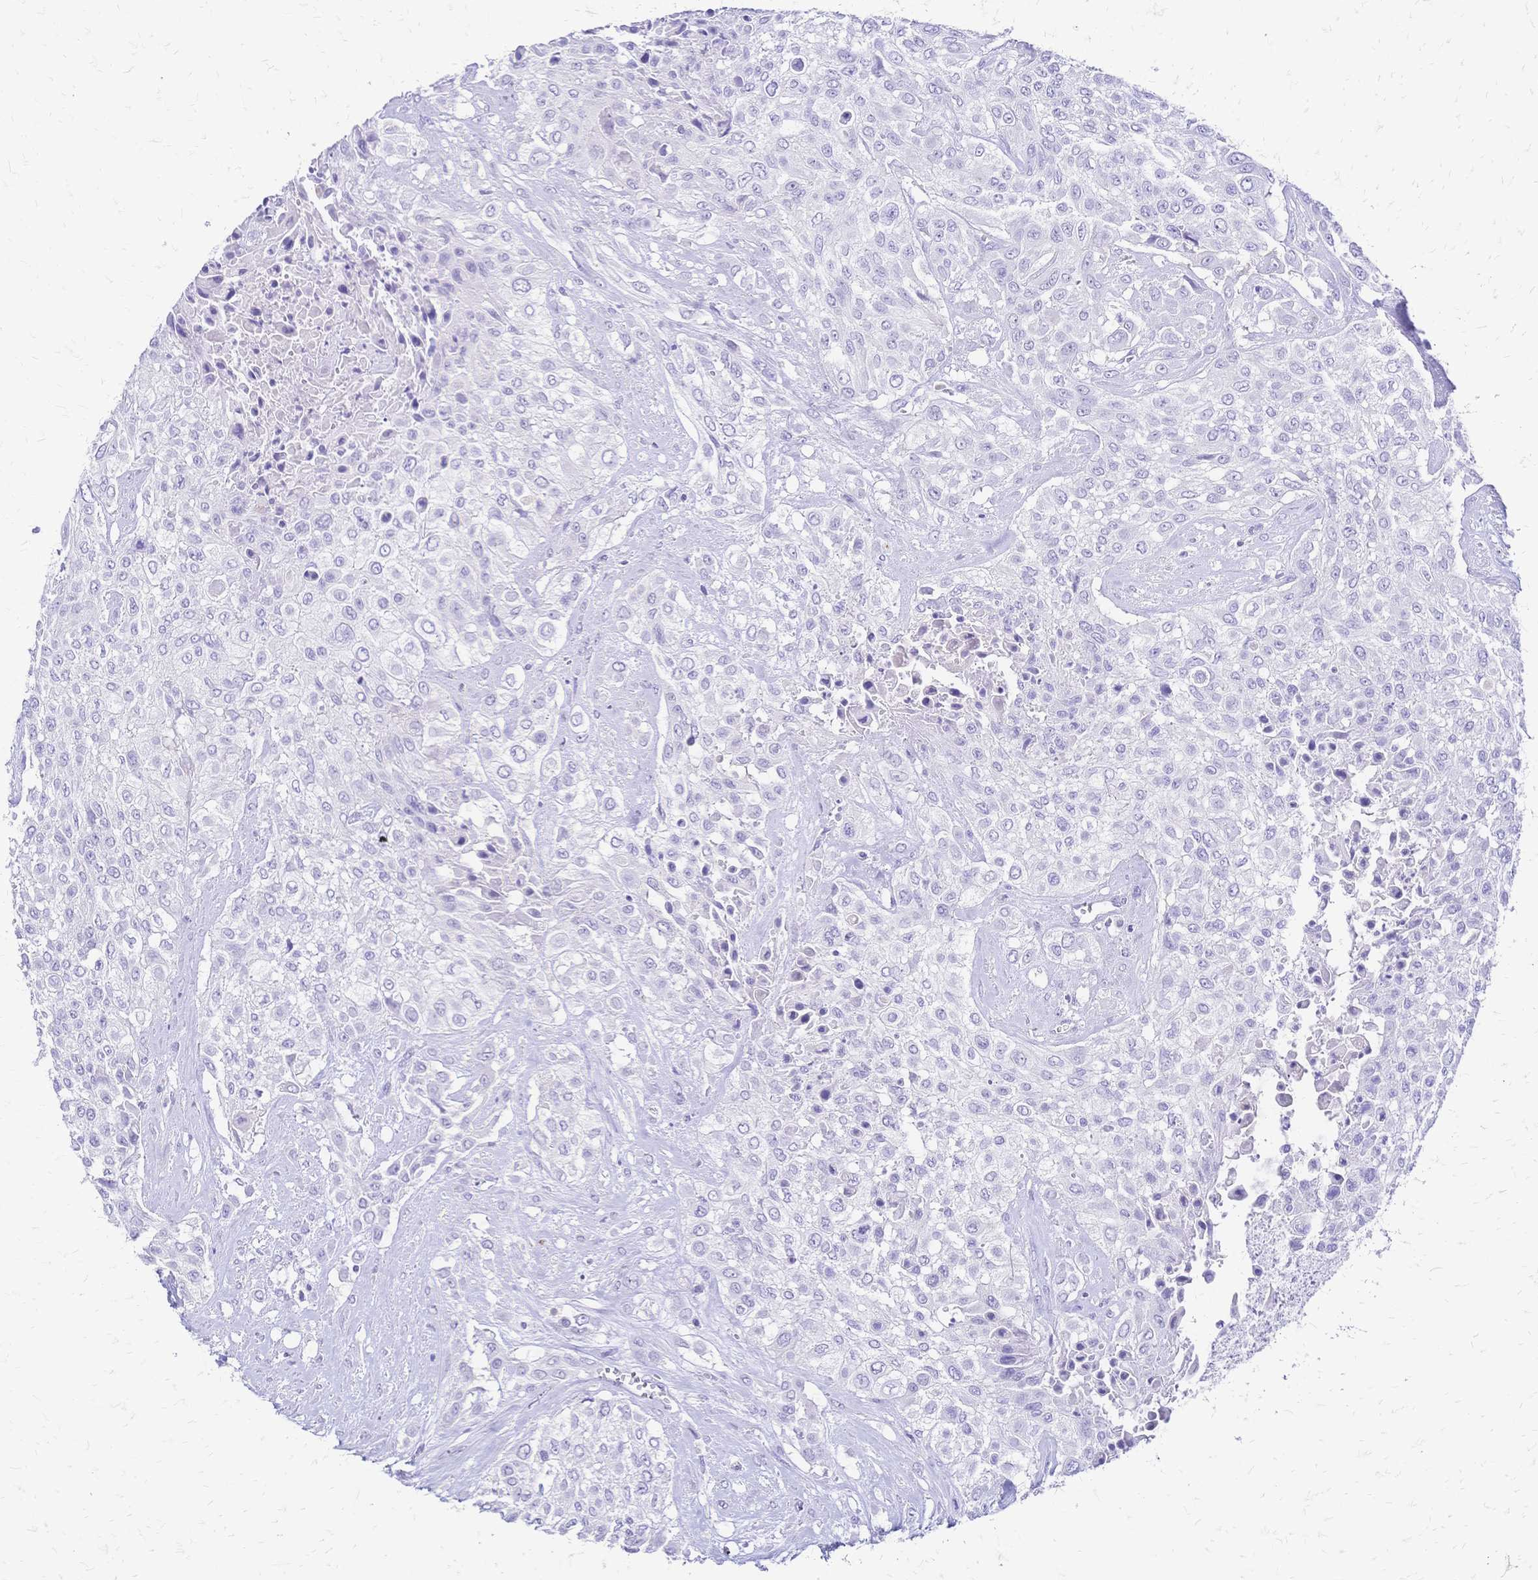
{"staining": {"intensity": "negative", "quantity": "none", "location": "none"}, "tissue": "urothelial cancer", "cell_type": "Tumor cells", "image_type": "cancer", "snomed": [{"axis": "morphology", "description": "Urothelial carcinoma, High grade"}, {"axis": "topography", "description": "Urinary bladder"}], "caption": "Immunohistochemistry (IHC) photomicrograph of neoplastic tissue: urothelial cancer stained with DAB (3,3'-diaminobenzidine) demonstrates no significant protein staining in tumor cells. (DAB (3,3'-diaminobenzidine) immunohistochemistry, high magnification).", "gene": "FA2H", "patient": {"sex": "male", "age": 57}}